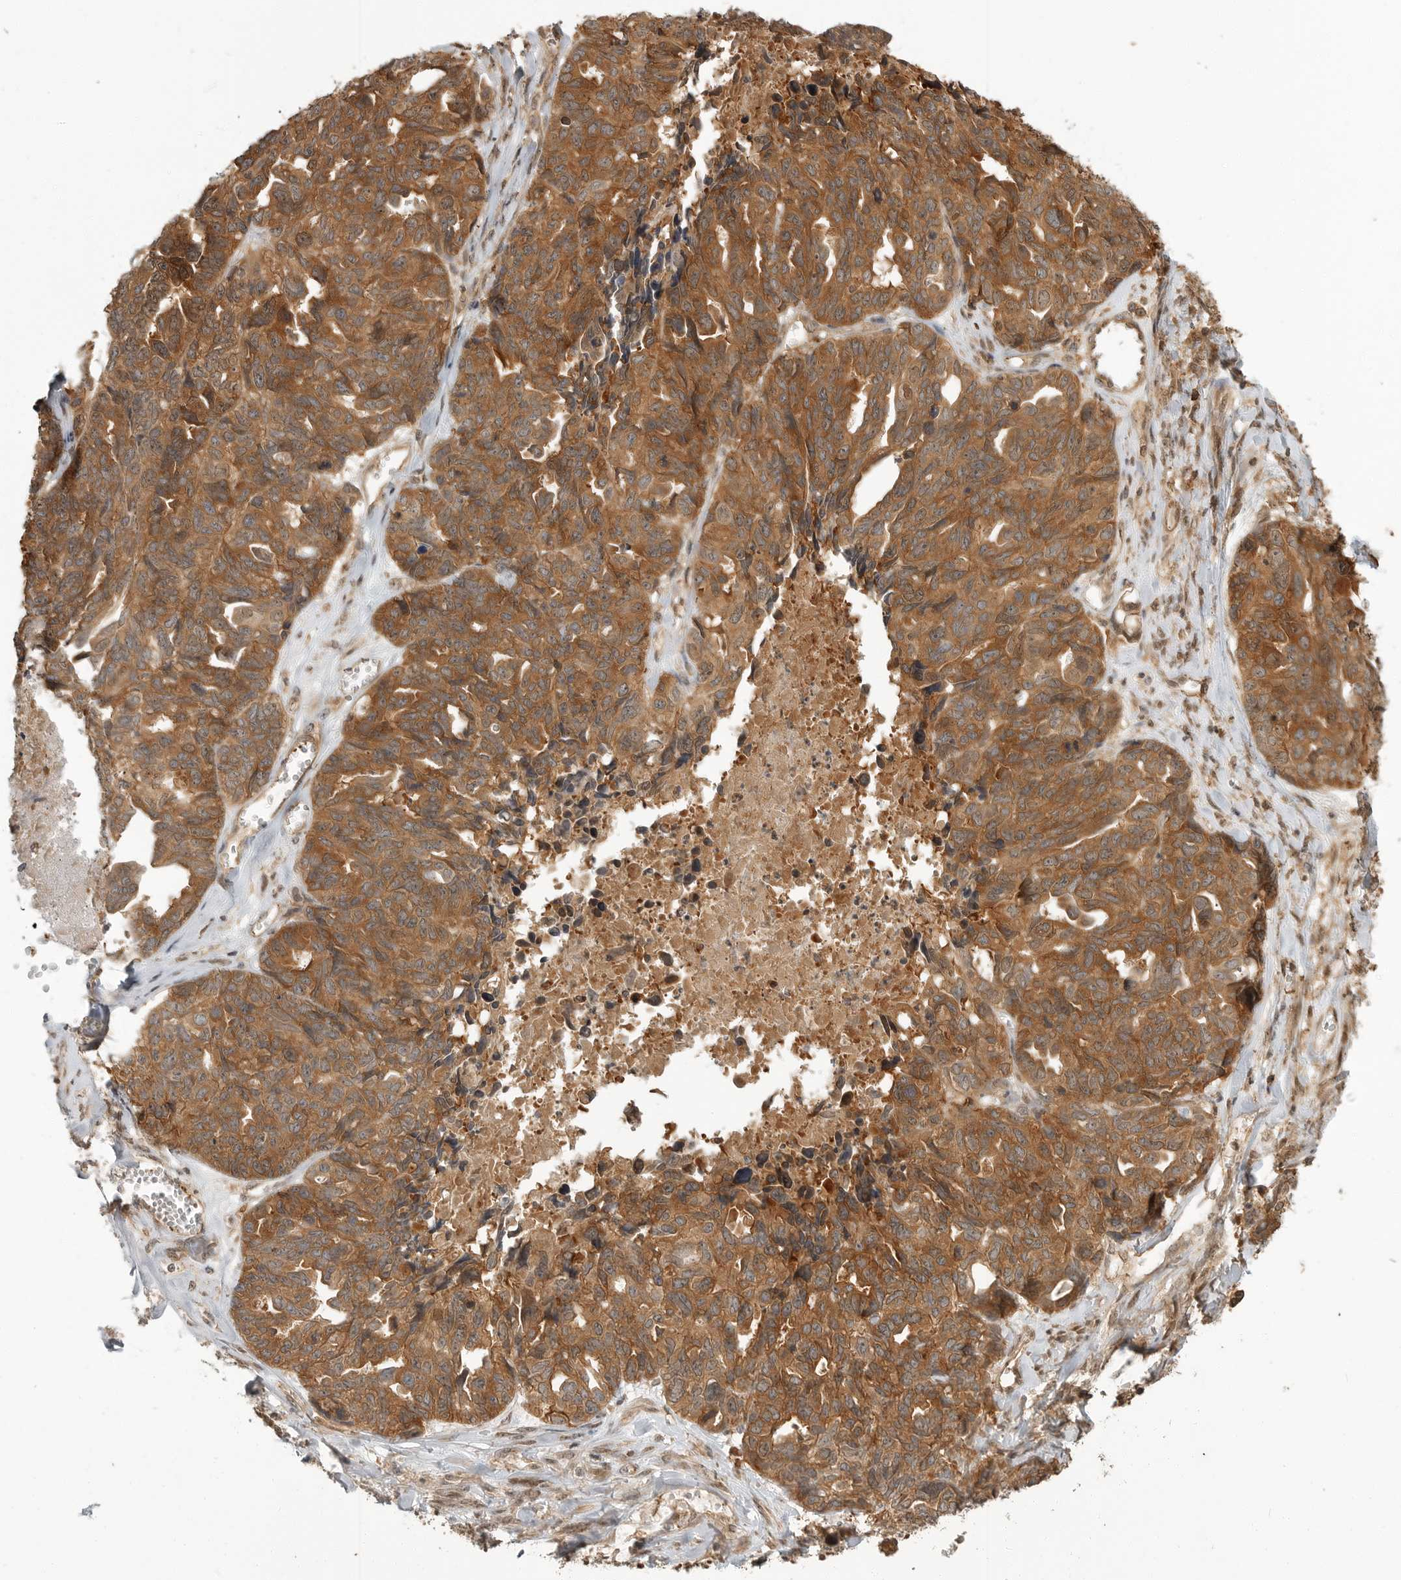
{"staining": {"intensity": "strong", "quantity": ">75%", "location": "cytoplasmic/membranous"}, "tissue": "ovarian cancer", "cell_type": "Tumor cells", "image_type": "cancer", "snomed": [{"axis": "morphology", "description": "Cystadenocarcinoma, serous, NOS"}, {"axis": "topography", "description": "Ovary"}], "caption": "Strong cytoplasmic/membranous positivity is seen in about >75% of tumor cells in ovarian serous cystadenocarcinoma.", "gene": "ERN1", "patient": {"sex": "female", "age": 79}}